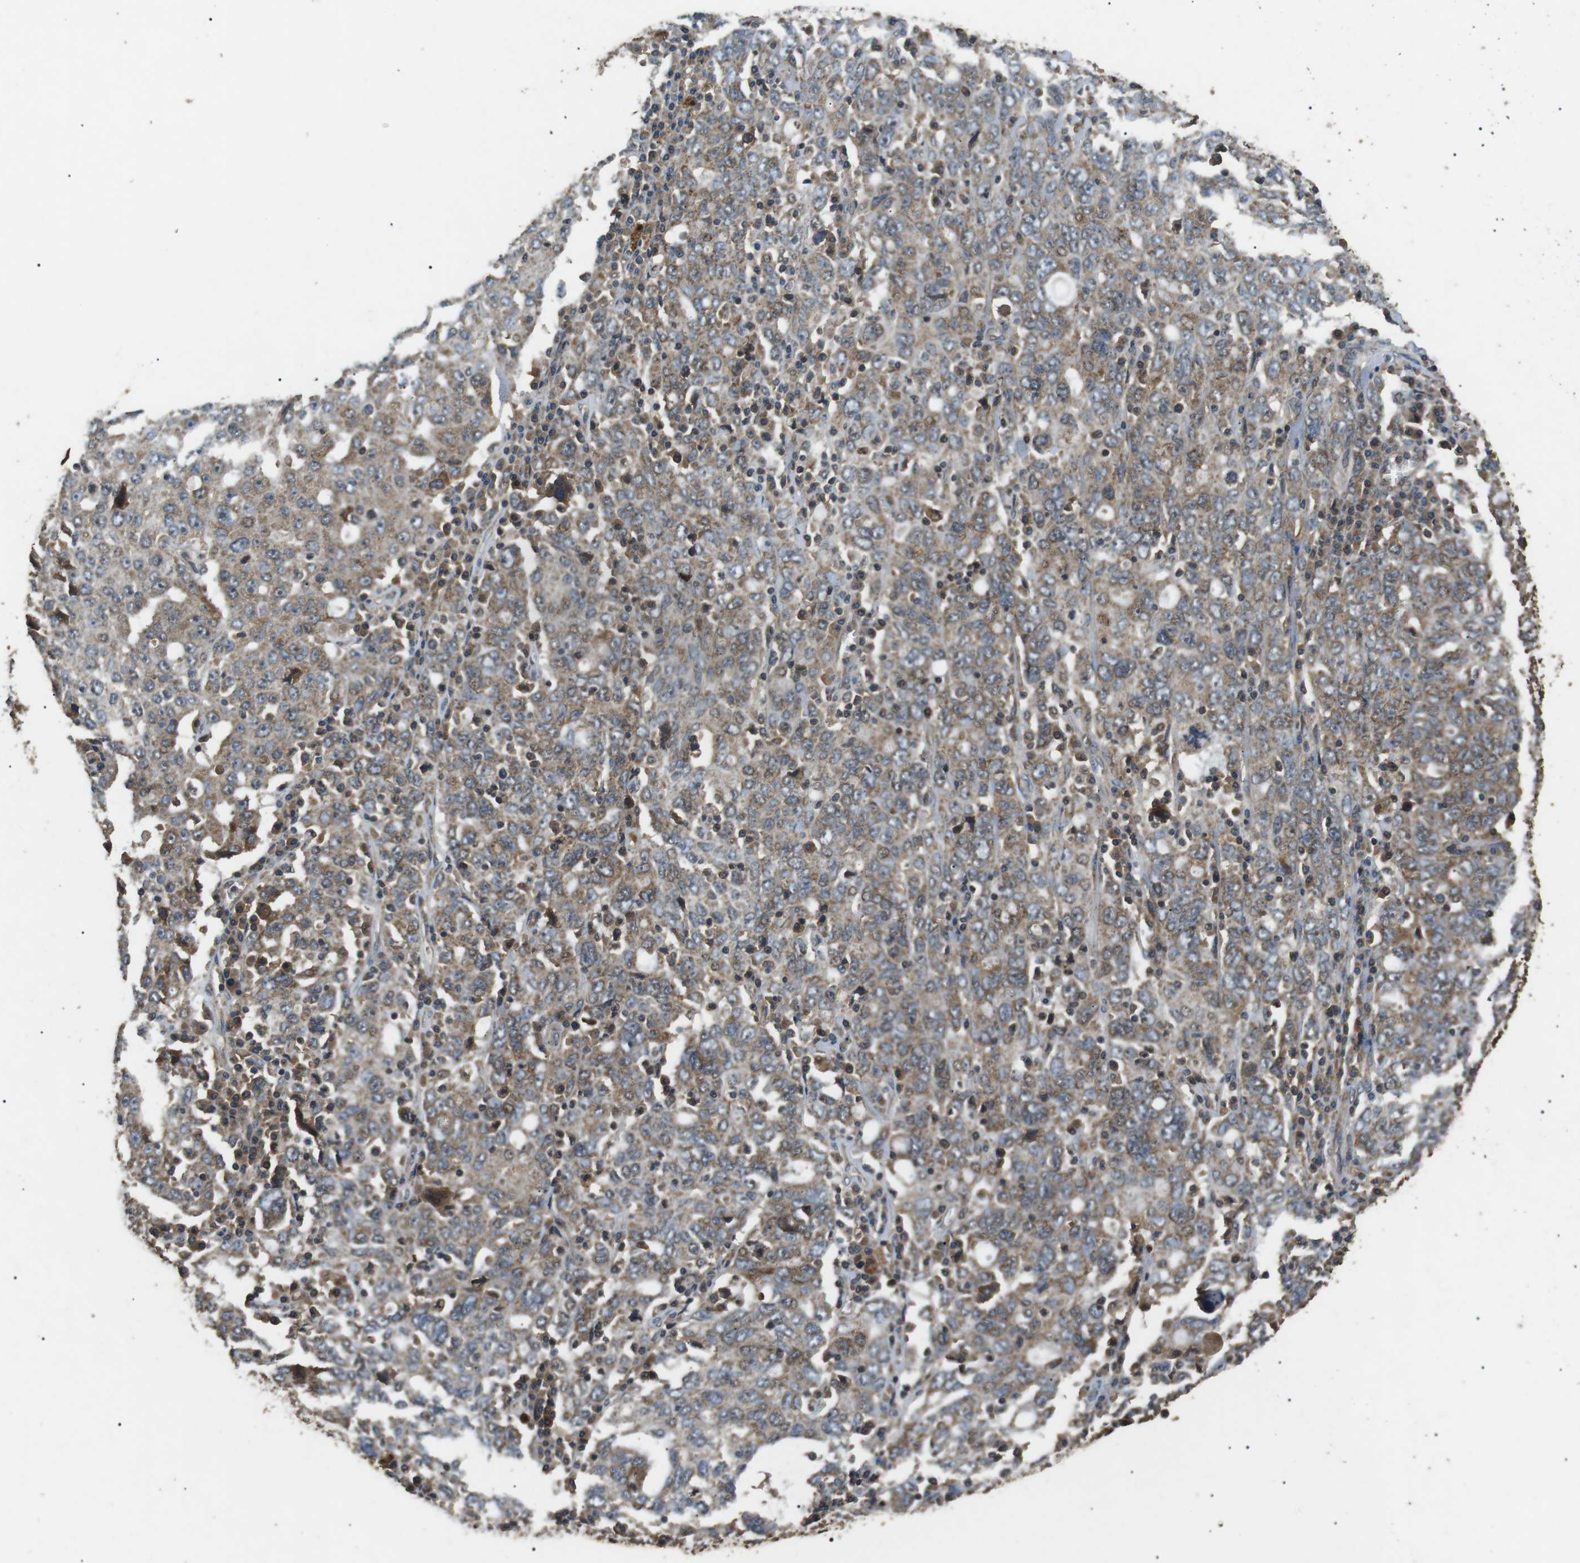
{"staining": {"intensity": "weak", "quantity": ">75%", "location": "cytoplasmic/membranous"}, "tissue": "ovarian cancer", "cell_type": "Tumor cells", "image_type": "cancer", "snomed": [{"axis": "morphology", "description": "Carcinoma, endometroid"}, {"axis": "topography", "description": "Ovary"}], "caption": "DAB (3,3'-diaminobenzidine) immunohistochemical staining of human endometroid carcinoma (ovarian) demonstrates weak cytoplasmic/membranous protein expression in about >75% of tumor cells.", "gene": "TBC1D15", "patient": {"sex": "female", "age": 62}}